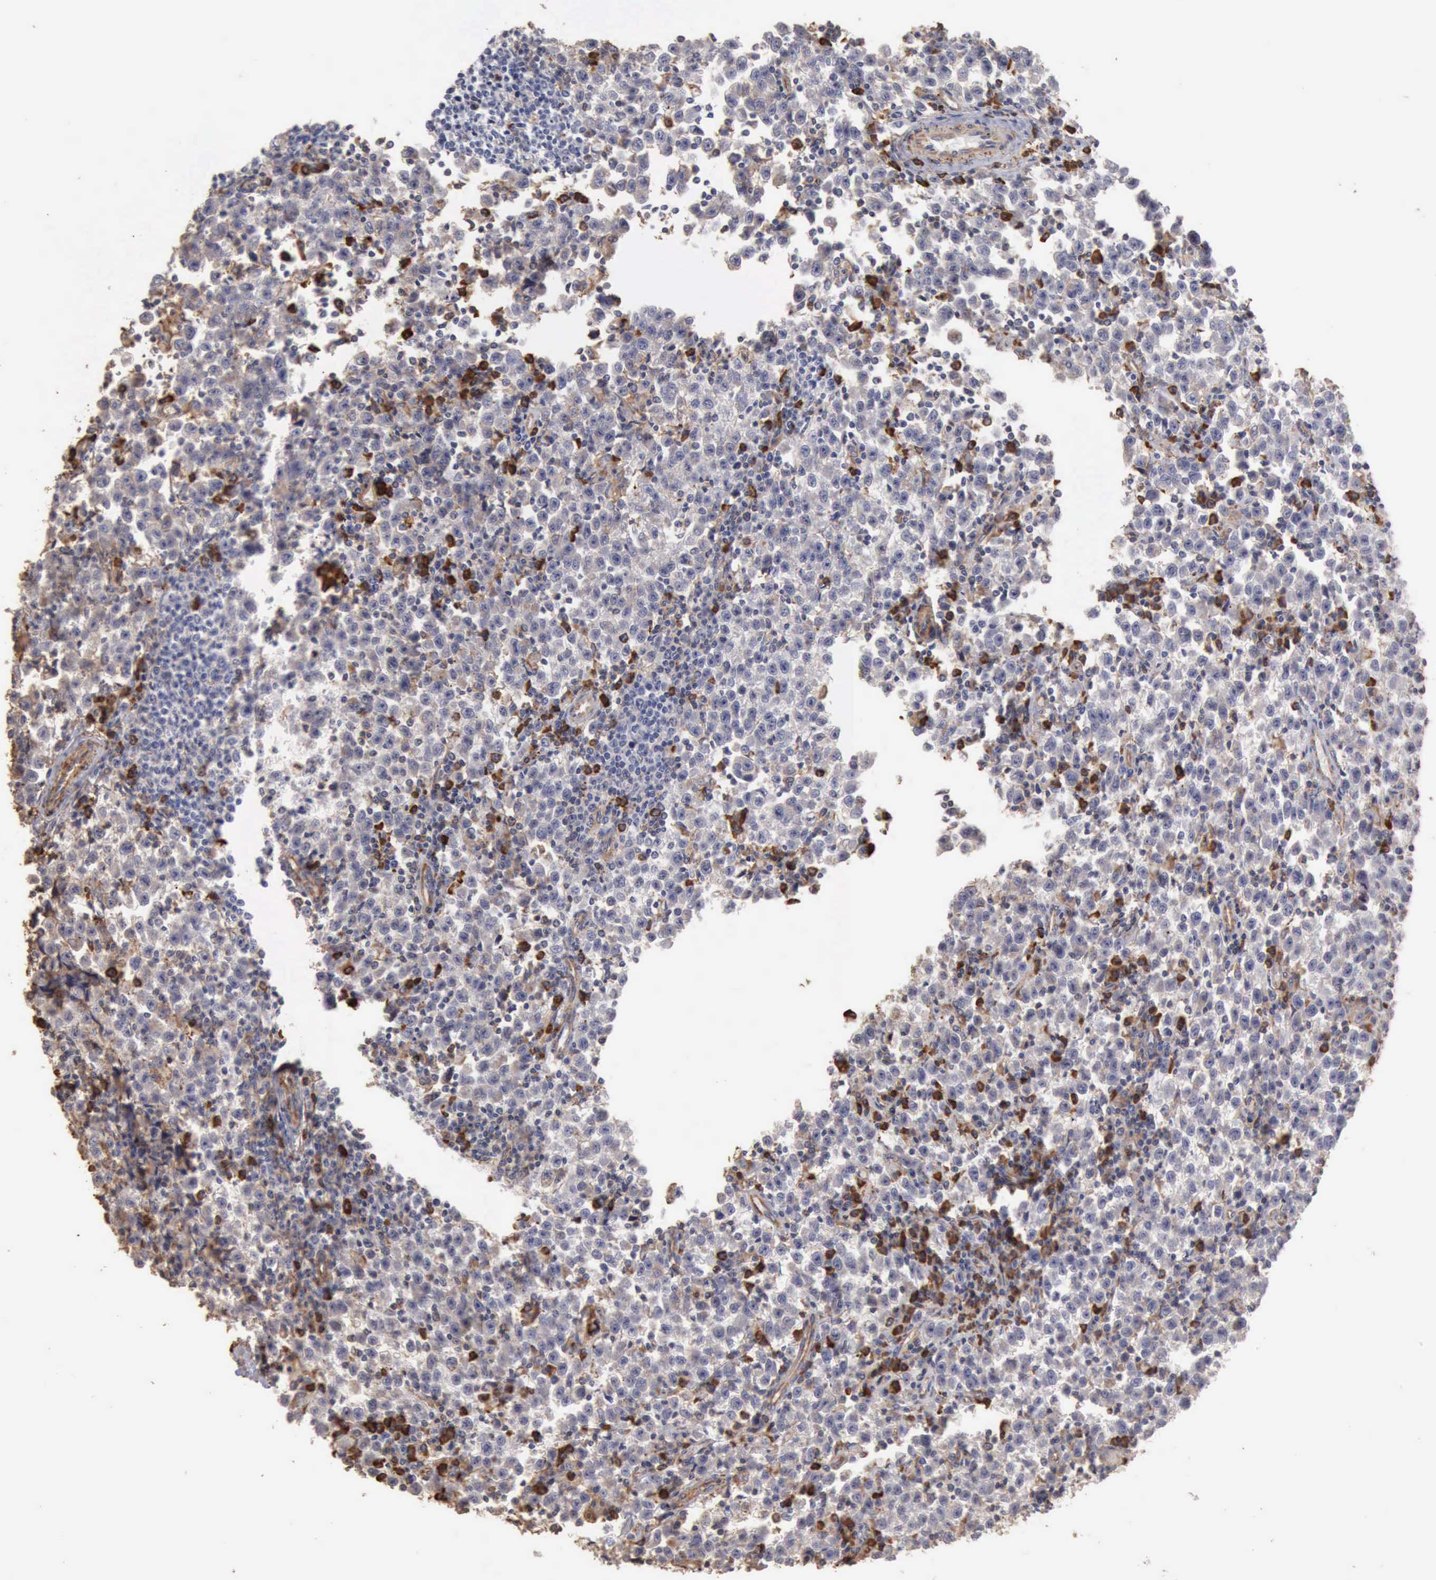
{"staining": {"intensity": "negative", "quantity": "none", "location": "none"}, "tissue": "testis cancer", "cell_type": "Tumor cells", "image_type": "cancer", "snomed": [{"axis": "morphology", "description": "Seminoma, NOS"}, {"axis": "topography", "description": "Testis"}], "caption": "Immunohistochemical staining of seminoma (testis) displays no significant expression in tumor cells.", "gene": "GPR101", "patient": {"sex": "male", "age": 35}}